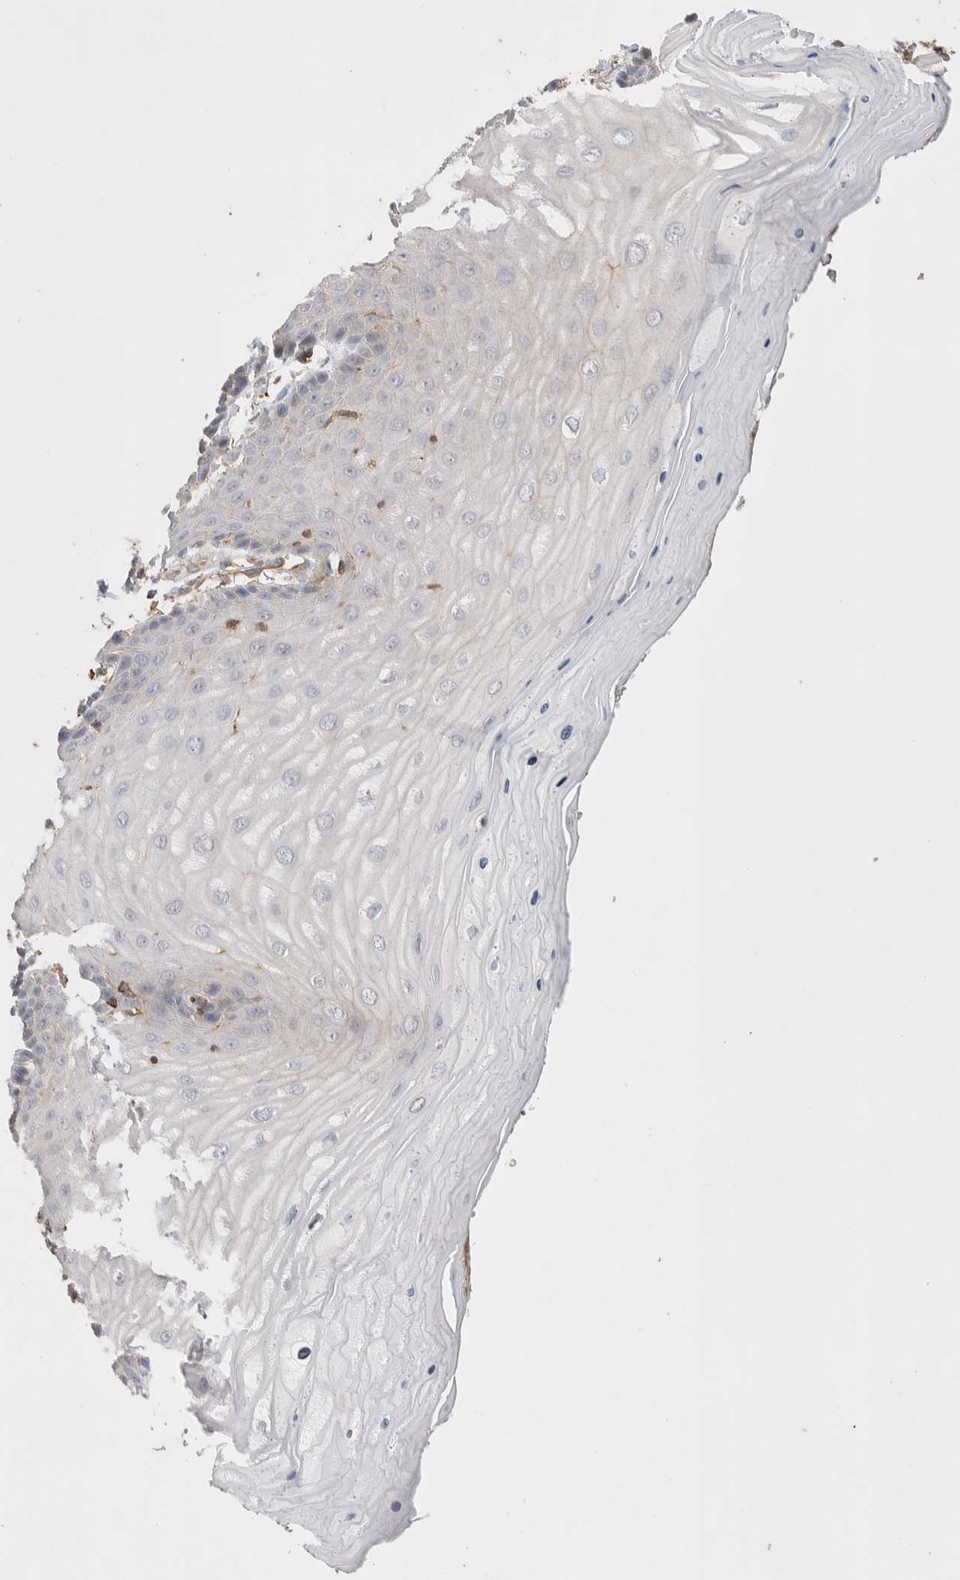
{"staining": {"intensity": "weak", "quantity": ">75%", "location": "cytoplasmic/membranous"}, "tissue": "cervix", "cell_type": "Glandular cells", "image_type": "normal", "snomed": [{"axis": "morphology", "description": "Normal tissue, NOS"}, {"axis": "topography", "description": "Cervix"}], "caption": "A micrograph of human cervix stained for a protein exhibits weak cytoplasmic/membranous brown staining in glandular cells.", "gene": "ZNF704", "patient": {"sex": "female", "age": 55}}